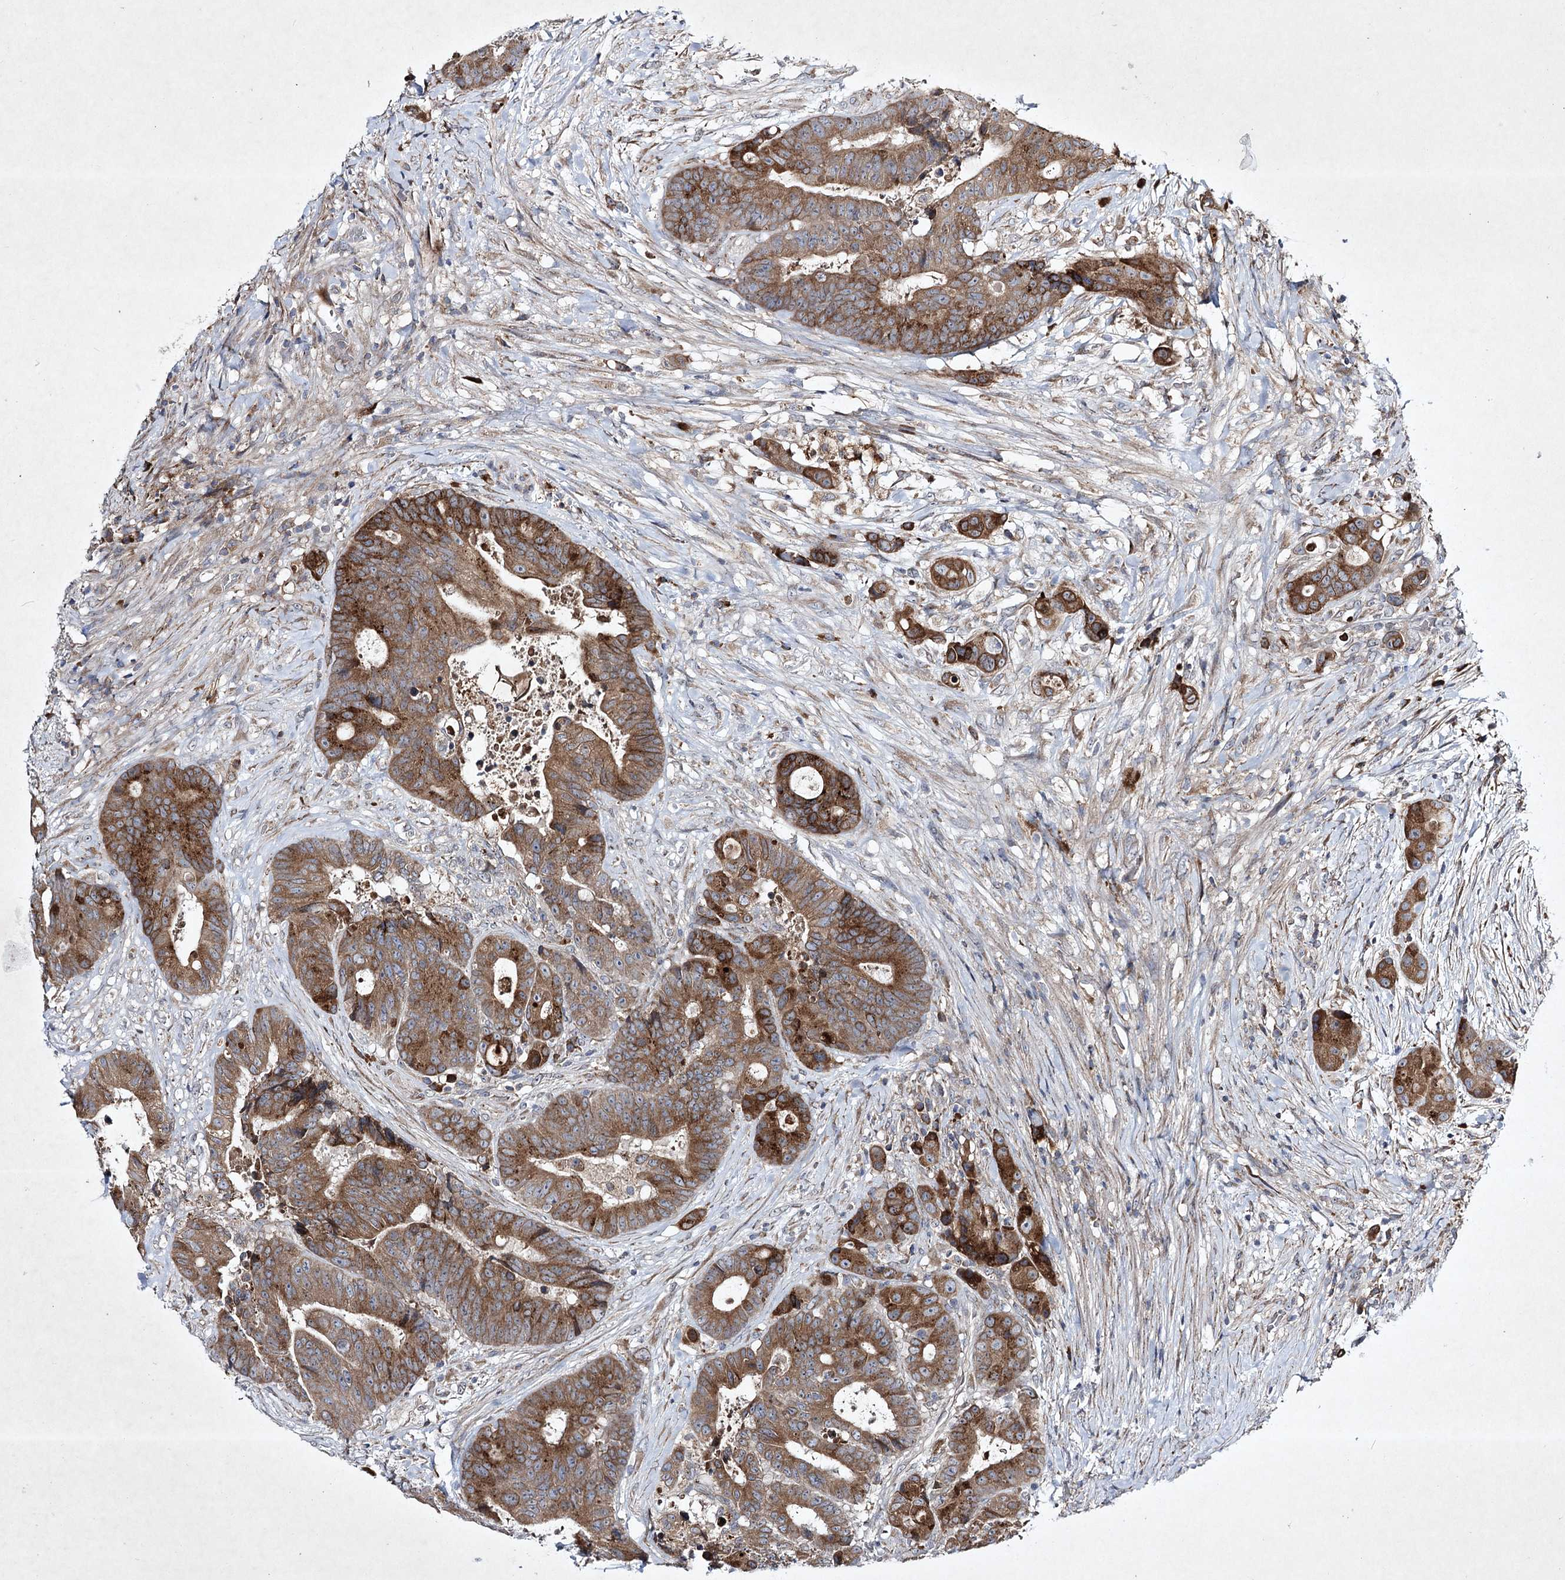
{"staining": {"intensity": "moderate", "quantity": ">75%", "location": "cytoplasmic/membranous"}, "tissue": "colorectal cancer", "cell_type": "Tumor cells", "image_type": "cancer", "snomed": [{"axis": "morphology", "description": "Adenocarcinoma, NOS"}, {"axis": "topography", "description": "Rectum"}], "caption": "Tumor cells reveal moderate cytoplasmic/membranous staining in about >75% of cells in colorectal adenocarcinoma.", "gene": "ALG9", "patient": {"sex": "male", "age": 69}}